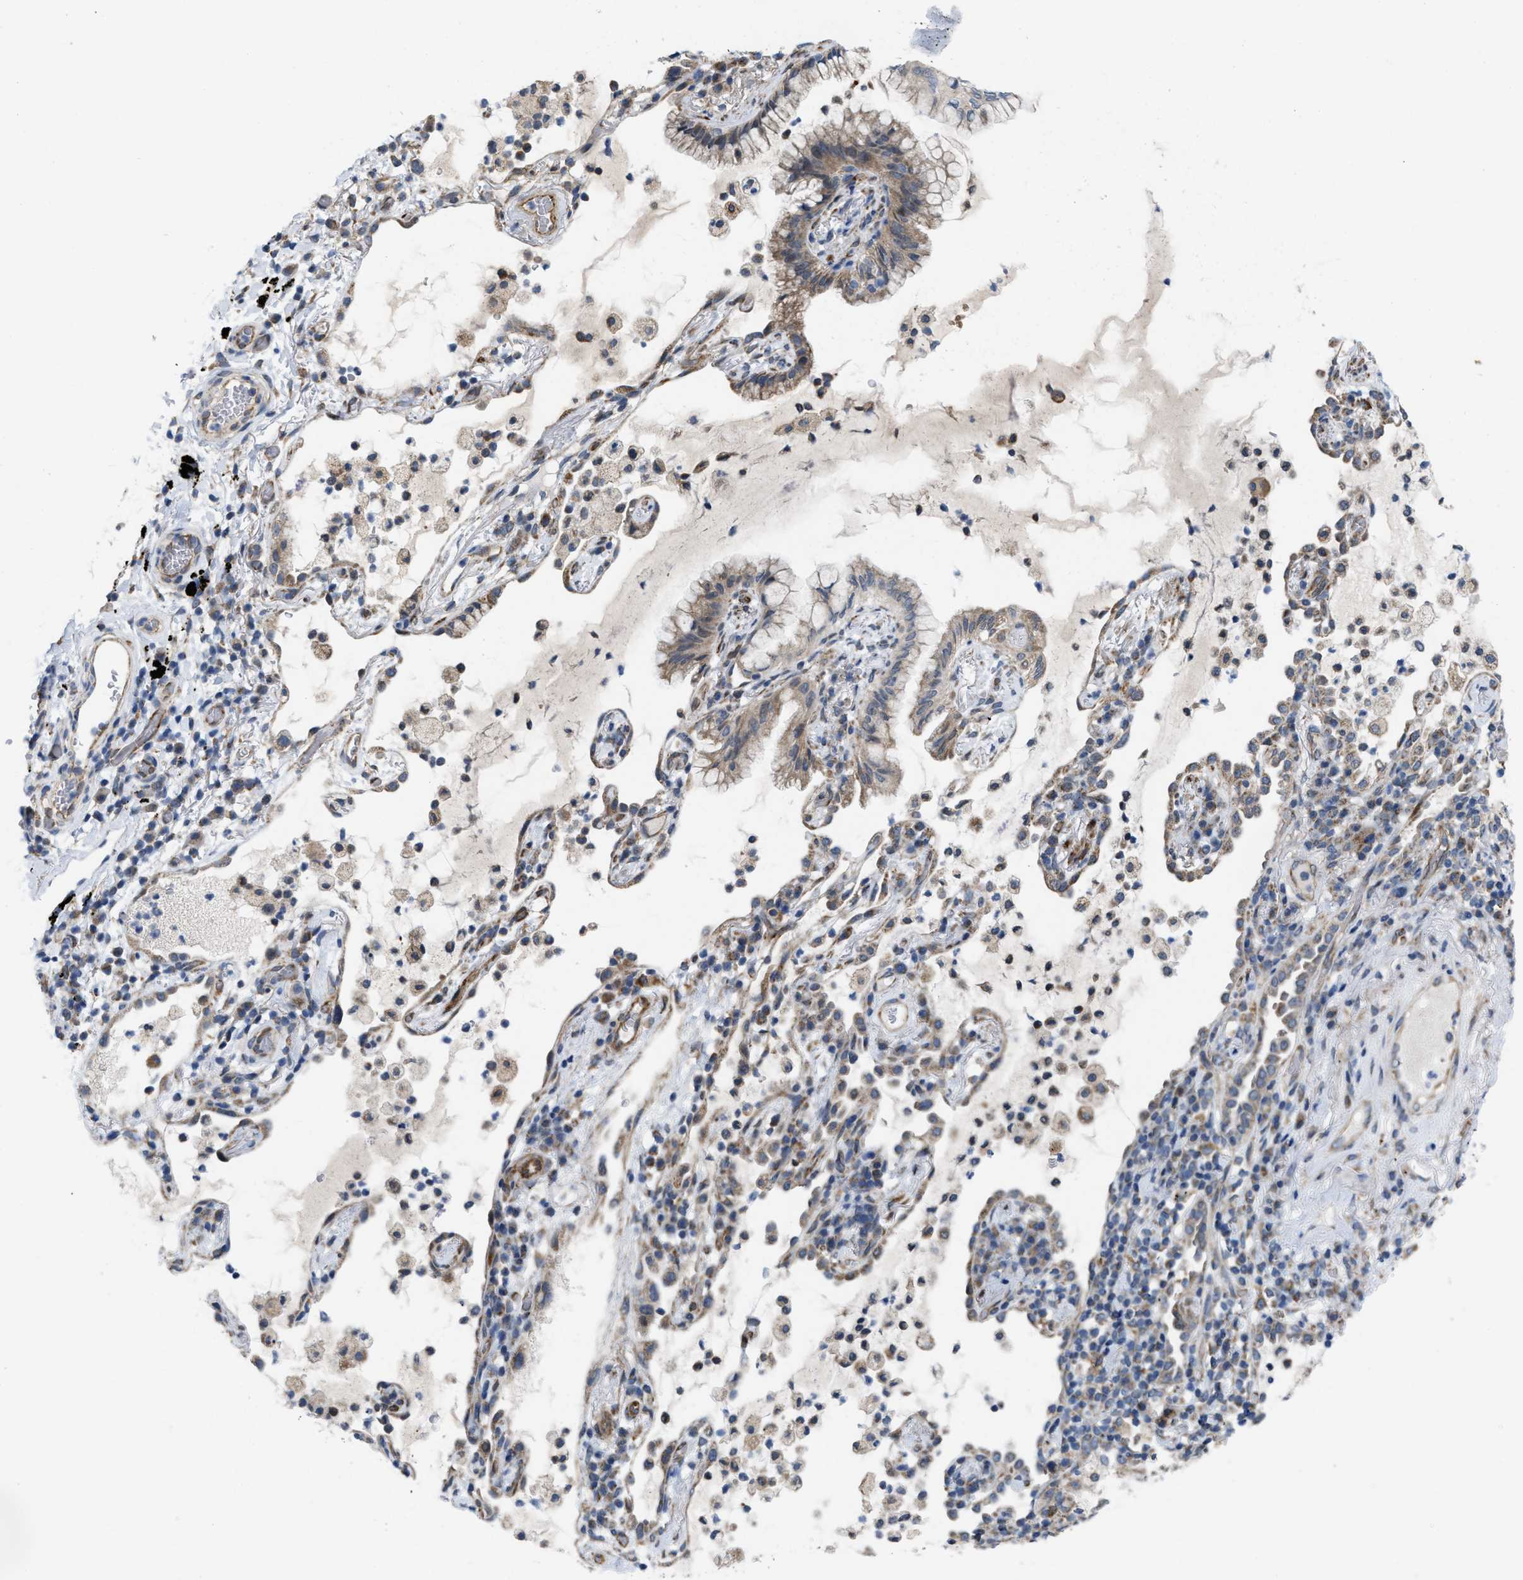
{"staining": {"intensity": "weak", "quantity": "25%-75%", "location": "cytoplasmic/membranous"}, "tissue": "lung cancer", "cell_type": "Tumor cells", "image_type": "cancer", "snomed": [{"axis": "morphology", "description": "Adenocarcinoma, NOS"}, {"axis": "topography", "description": "Lung"}], "caption": "IHC image of neoplastic tissue: lung cancer (adenocarcinoma) stained using immunohistochemistry (IHC) exhibits low levels of weak protein expression localized specifically in the cytoplasmic/membranous of tumor cells, appearing as a cytoplasmic/membranous brown color.", "gene": "EOGT", "patient": {"sex": "female", "age": 70}}